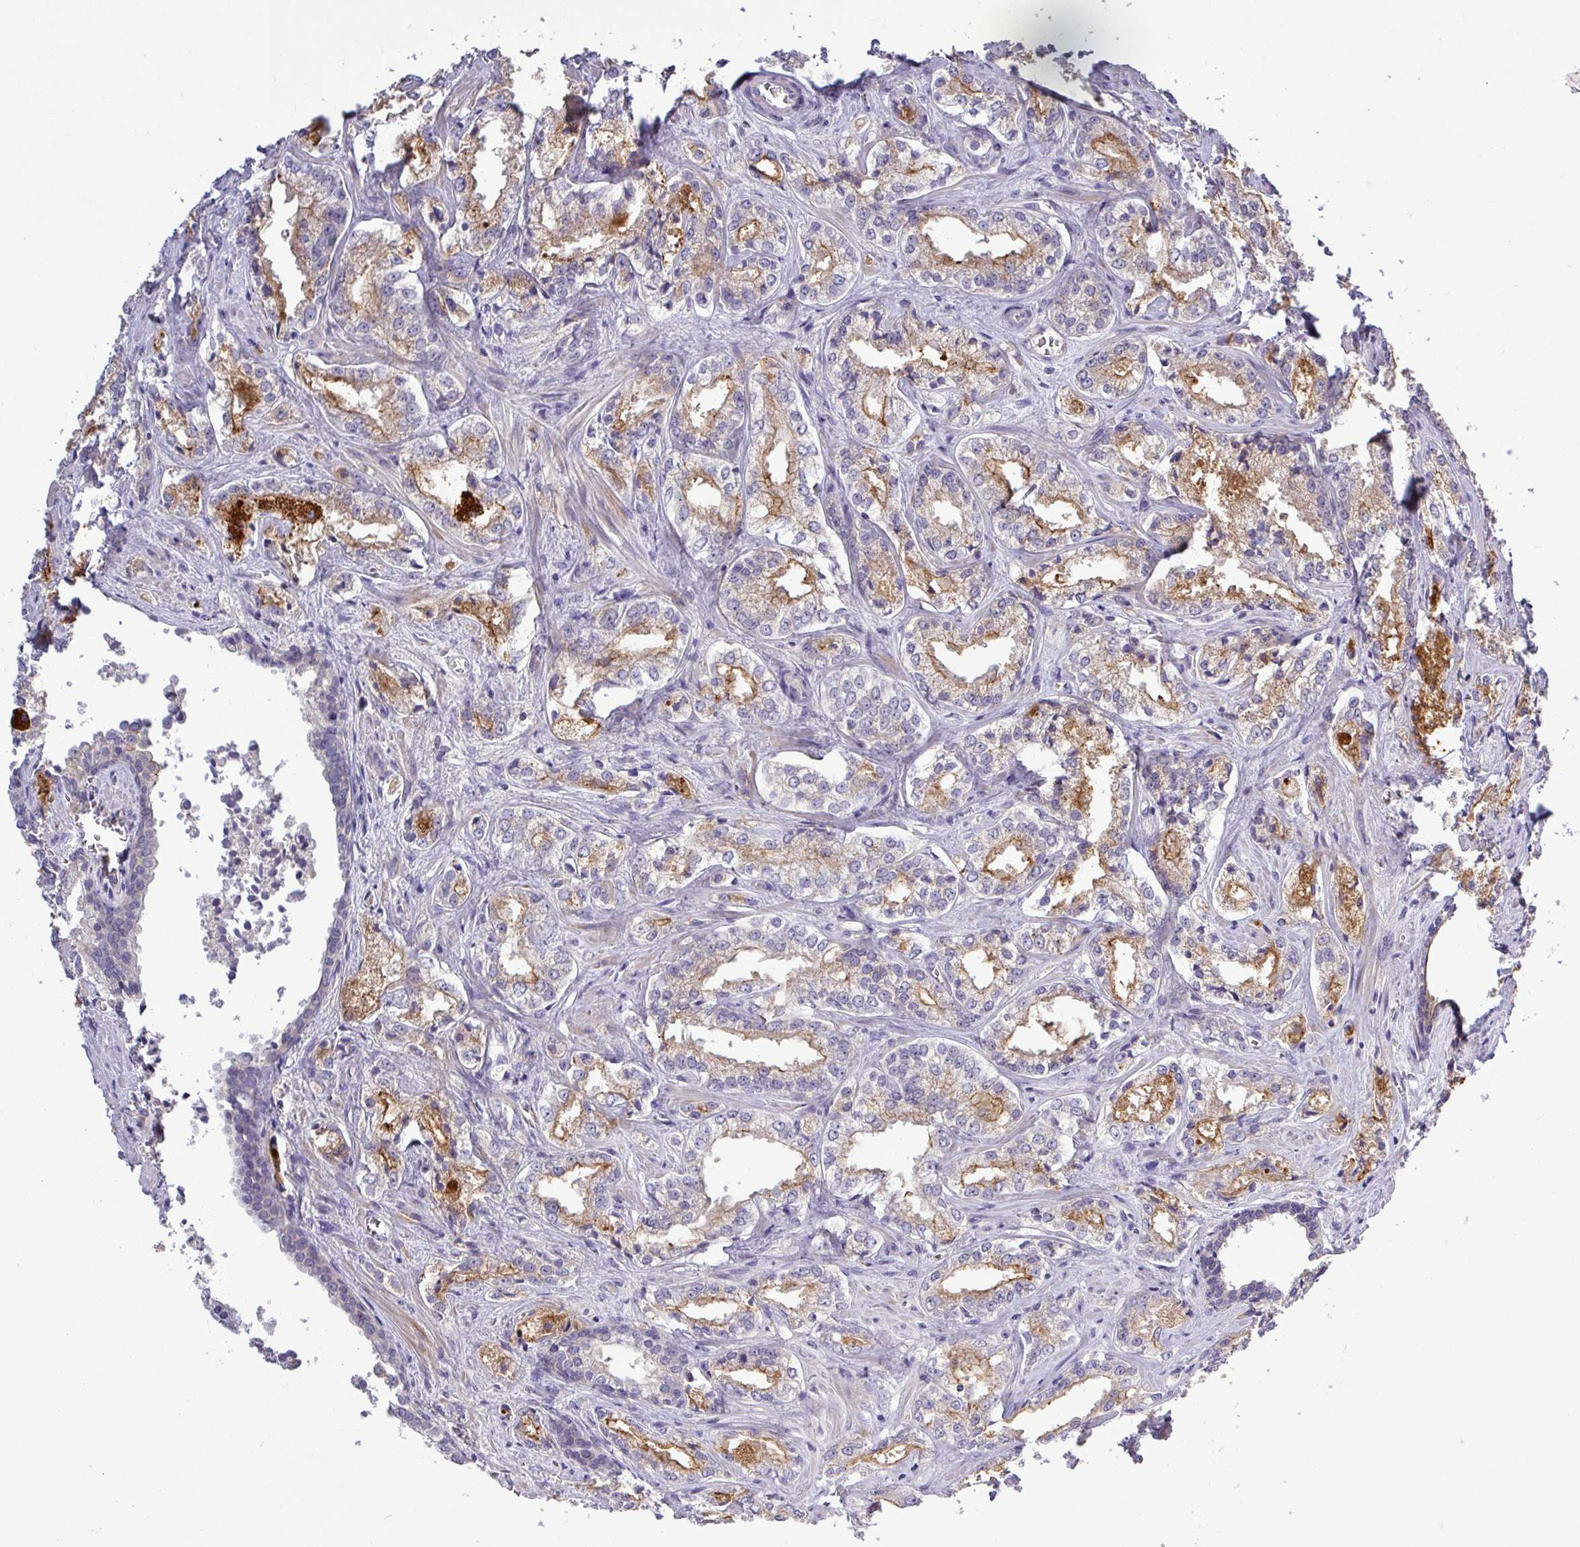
{"staining": {"intensity": "moderate", "quantity": "25%-75%", "location": "cytoplasmic/membranous"}, "tissue": "prostate cancer", "cell_type": "Tumor cells", "image_type": "cancer", "snomed": [{"axis": "morphology", "description": "Adenocarcinoma, Low grade"}, {"axis": "topography", "description": "Prostate"}], "caption": "This micrograph exhibits IHC staining of human prostate cancer (low-grade adenocarcinoma), with medium moderate cytoplasmic/membranous expression in approximately 25%-75% of tumor cells.", "gene": "TMEM62", "patient": {"sex": "male", "age": 47}}